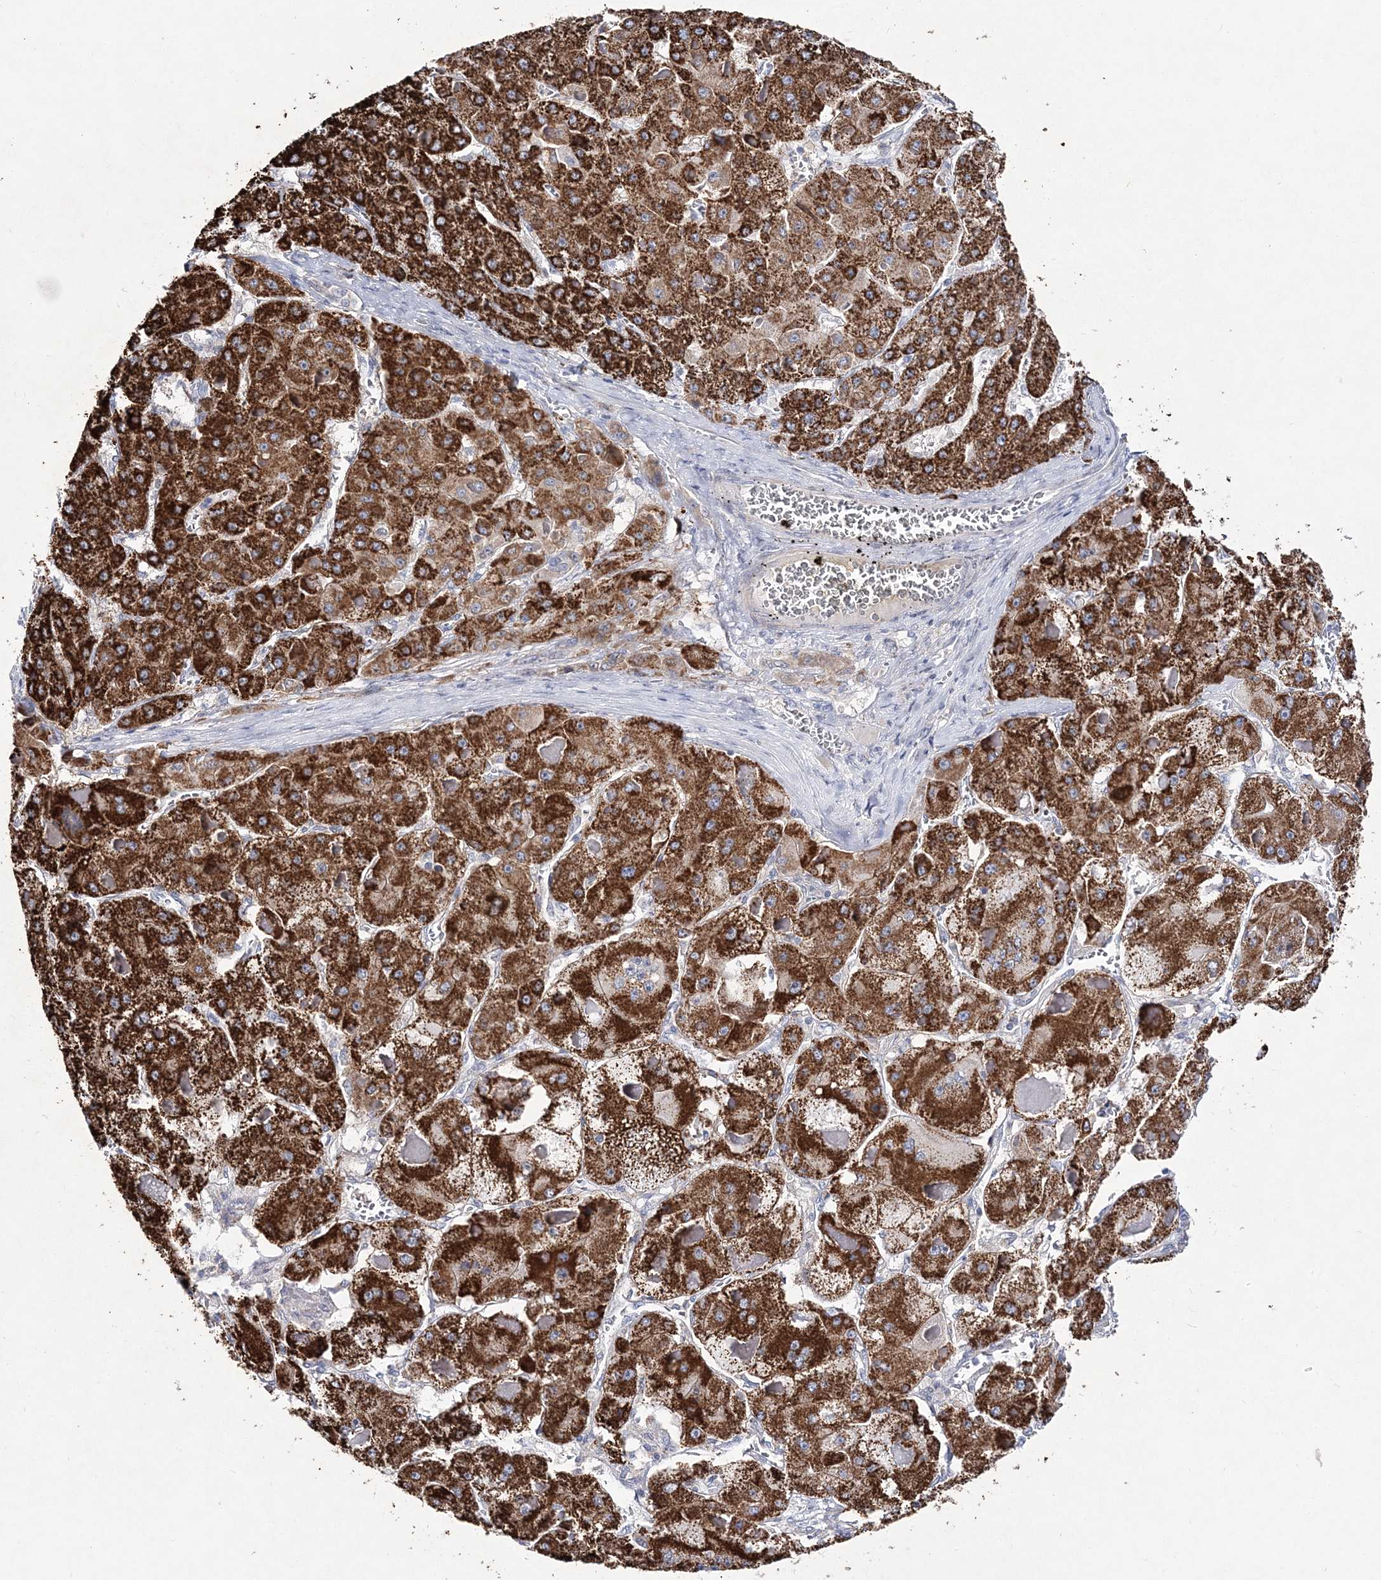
{"staining": {"intensity": "strong", "quantity": ">75%", "location": "cytoplasmic/membranous"}, "tissue": "liver cancer", "cell_type": "Tumor cells", "image_type": "cancer", "snomed": [{"axis": "morphology", "description": "Carcinoma, Hepatocellular, NOS"}, {"axis": "topography", "description": "Liver"}], "caption": "Strong cytoplasmic/membranous staining is seen in approximately >75% of tumor cells in liver hepatocellular carcinoma.", "gene": "ANO1", "patient": {"sex": "female", "age": 73}}